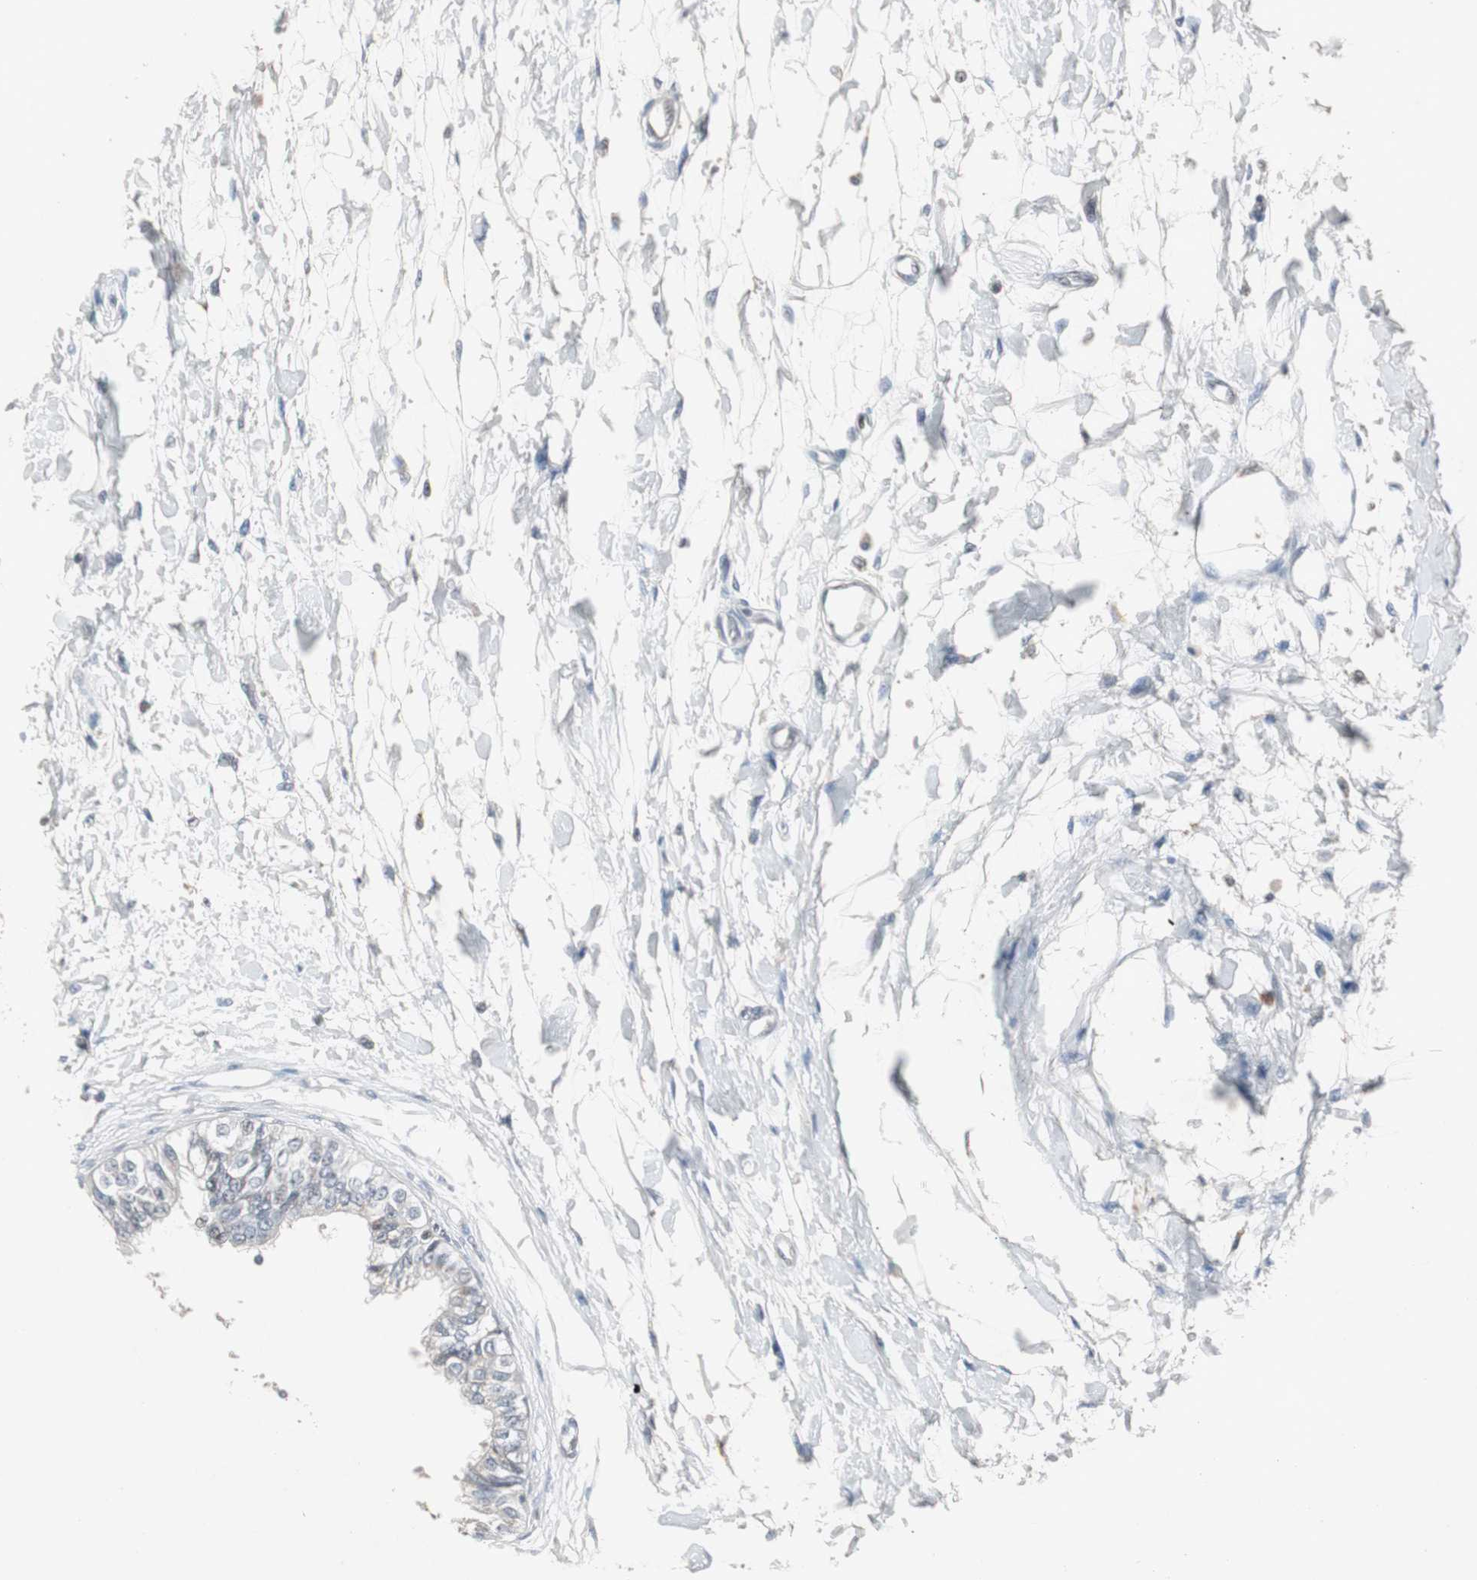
{"staining": {"intensity": "strong", "quantity": "25%-75%", "location": "nuclear"}, "tissue": "epididymis", "cell_type": "Glandular cells", "image_type": "normal", "snomed": [{"axis": "morphology", "description": "Normal tissue, NOS"}, {"axis": "morphology", "description": "Adenocarcinoma, metastatic, NOS"}, {"axis": "topography", "description": "Testis"}, {"axis": "topography", "description": "Epididymis"}], "caption": "Unremarkable epididymis was stained to show a protein in brown. There is high levels of strong nuclear expression in about 25%-75% of glandular cells.", "gene": "ZNF396", "patient": {"sex": "male", "age": 26}}